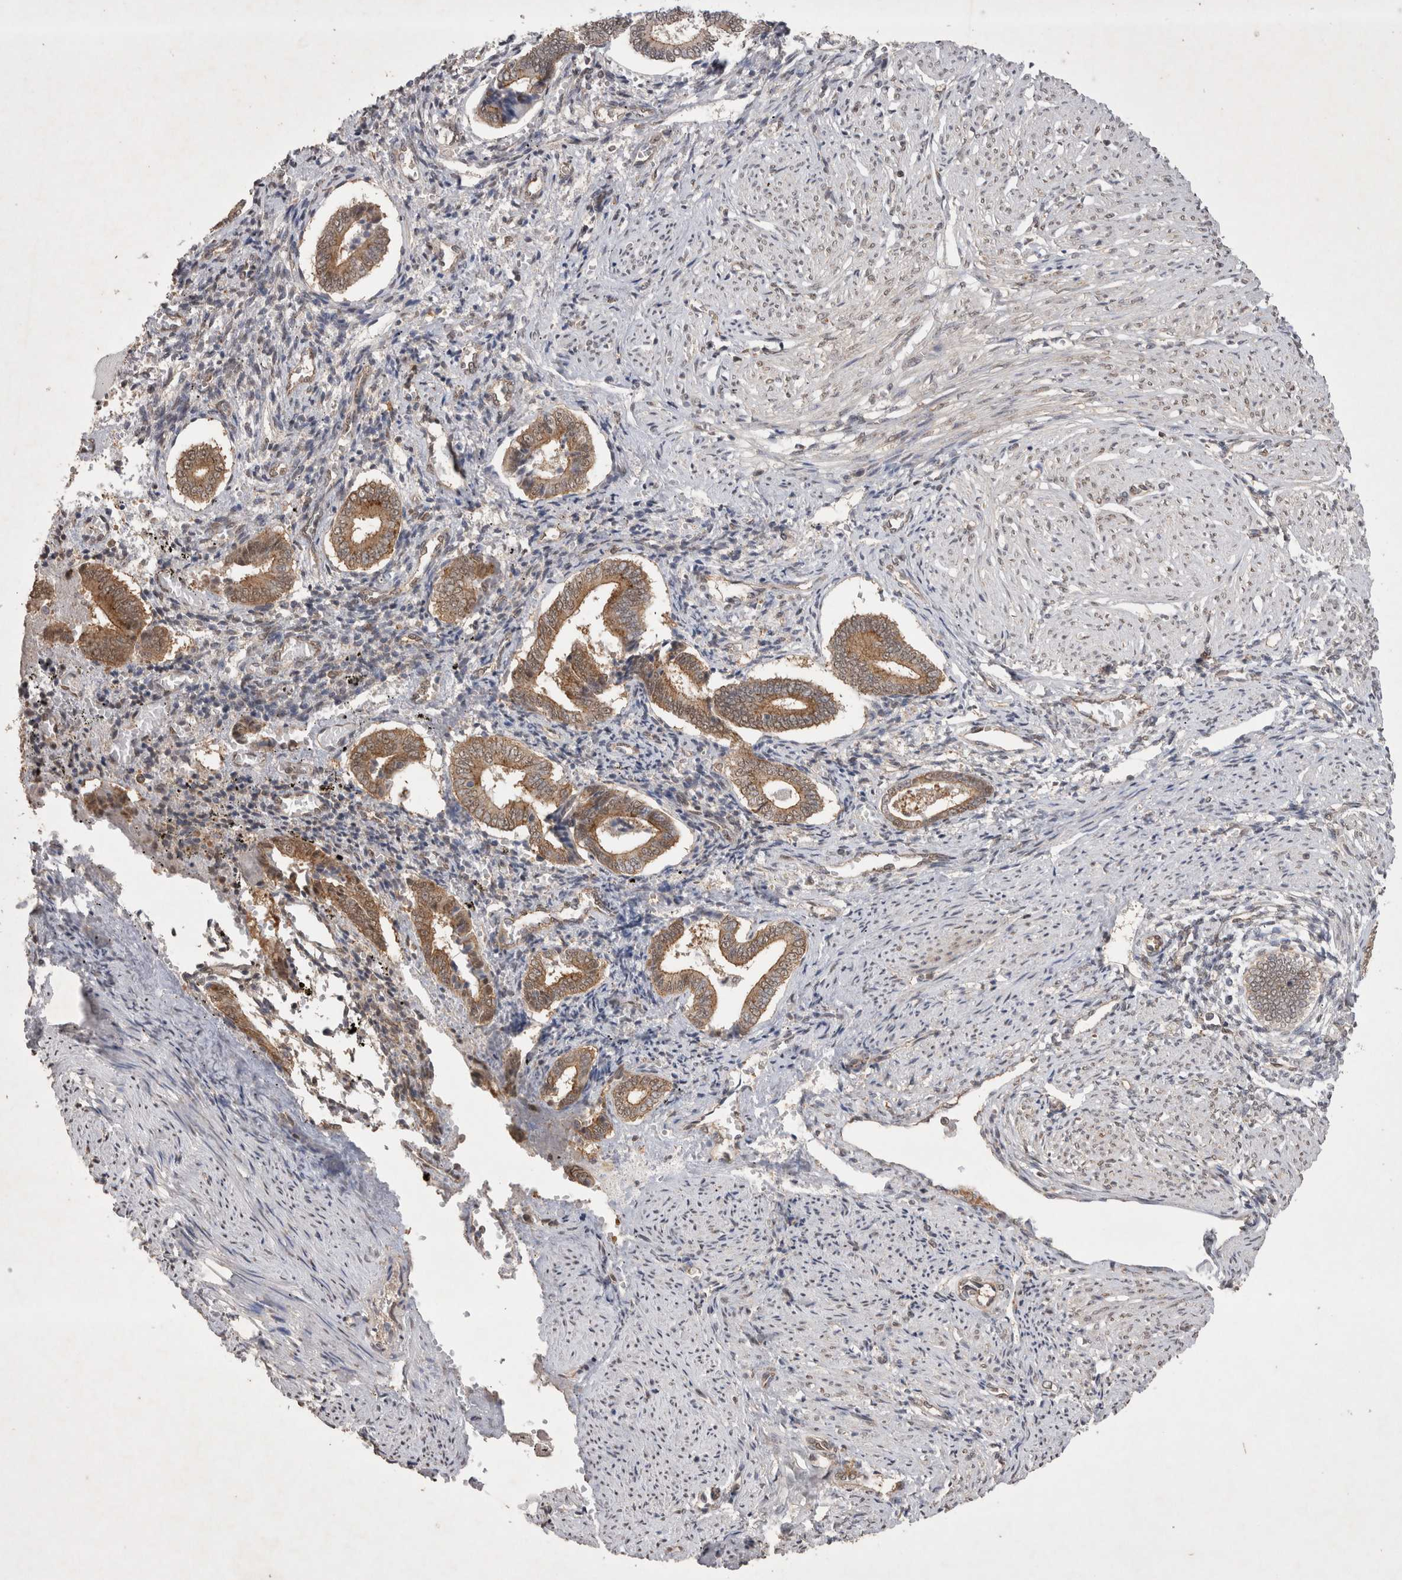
{"staining": {"intensity": "weak", "quantity": "<25%", "location": "cytoplasmic/membranous"}, "tissue": "endometrium", "cell_type": "Cells in endometrial stroma", "image_type": "normal", "snomed": [{"axis": "morphology", "description": "Normal tissue, NOS"}, {"axis": "topography", "description": "Endometrium"}], "caption": "Protein analysis of normal endometrium displays no significant staining in cells in endometrial stroma. The staining is performed using DAB brown chromogen with nuclei counter-stained in using hematoxylin.", "gene": "WIPF2", "patient": {"sex": "female", "age": 42}}